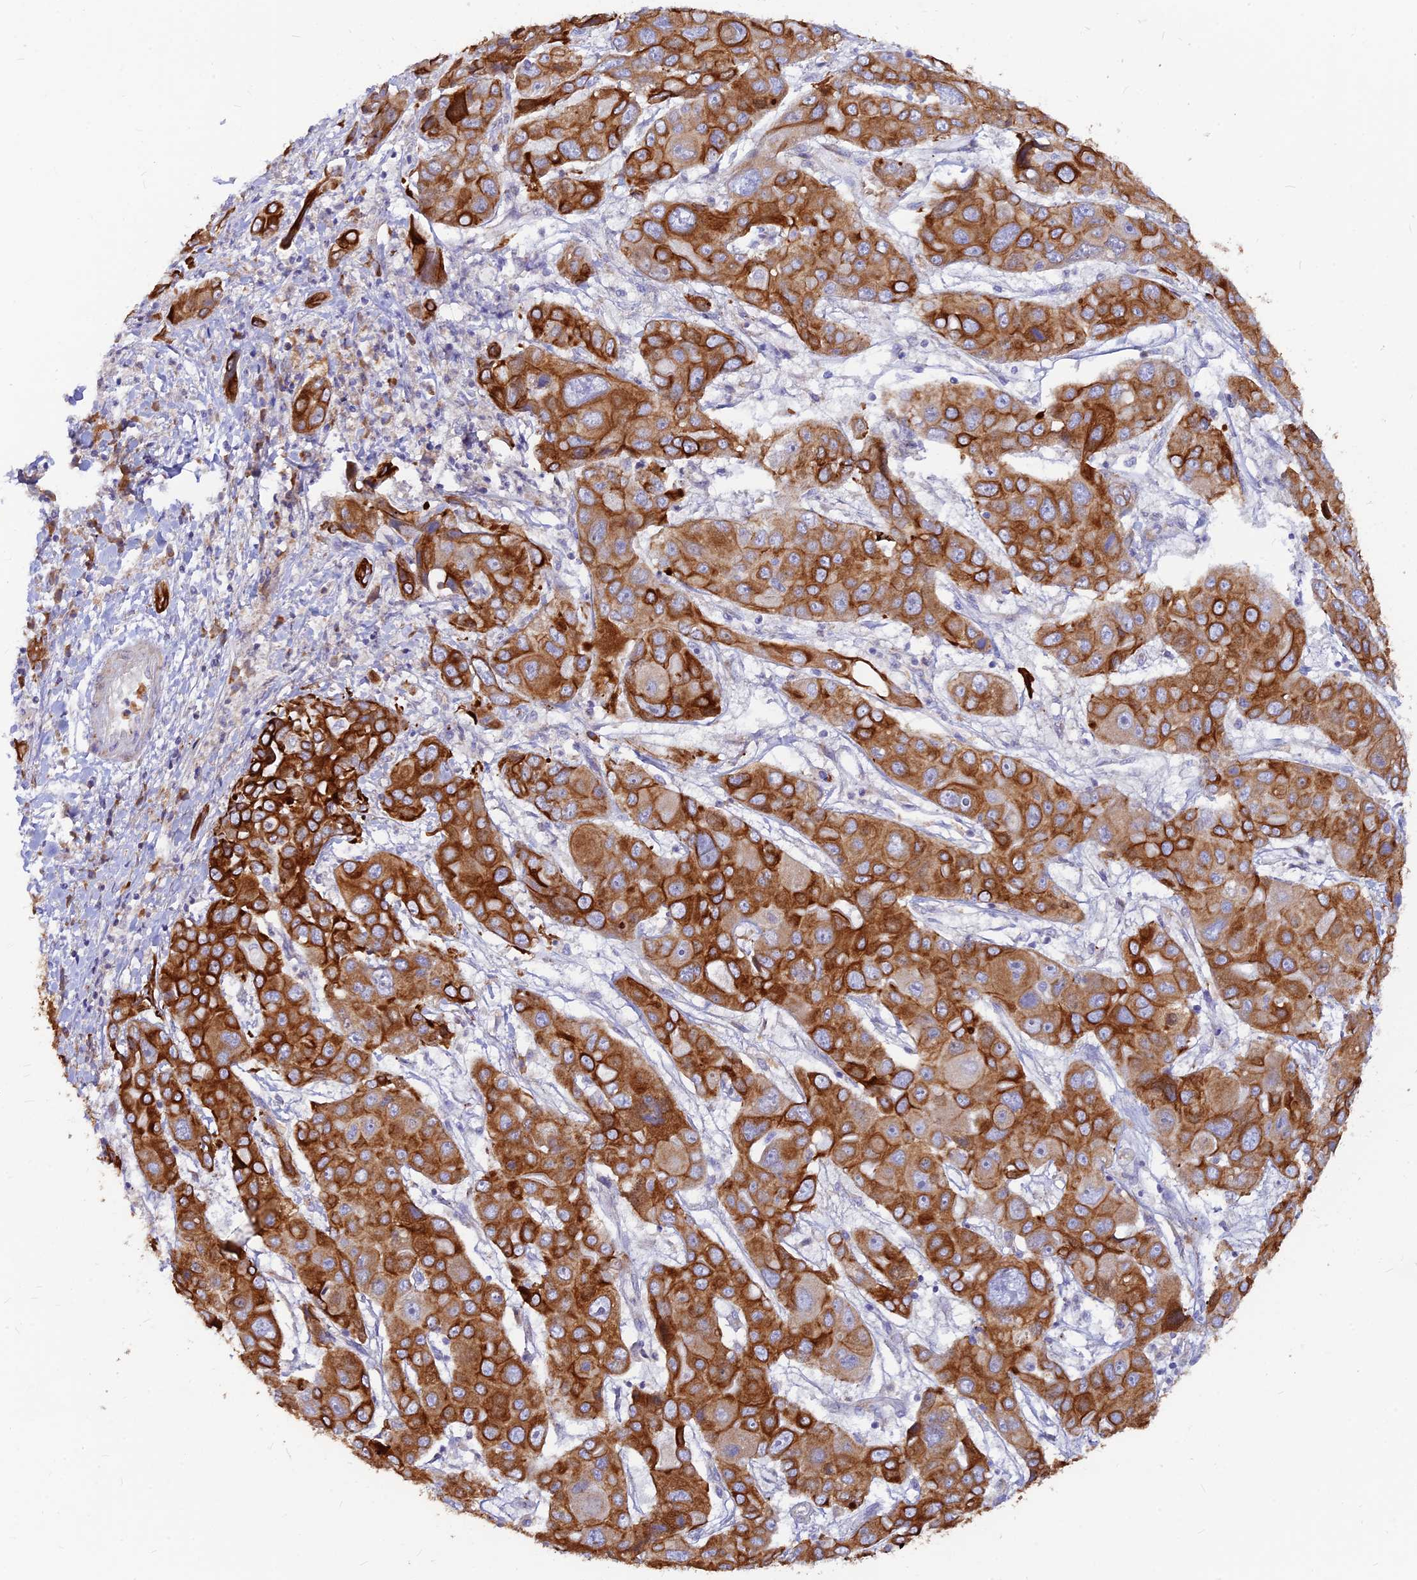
{"staining": {"intensity": "strong", "quantity": ">75%", "location": "cytoplasmic/membranous"}, "tissue": "liver cancer", "cell_type": "Tumor cells", "image_type": "cancer", "snomed": [{"axis": "morphology", "description": "Cholangiocarcinoma"}, {"axis": "topography", "description": "Liver"}], "caption": "High-magnification brightfield microscopy of cholangiocarcinoma (liver) stained with DAB (3,3'-diaminobenzidine) (brown) and counterstained with hematoxylin (blue). tumor cells exhibit strong cytoplasmic/membranous expression is appreciated in about>75% of cells.", "gene": "DENND2D", "patient": {"sex": "male", "age": 67}}